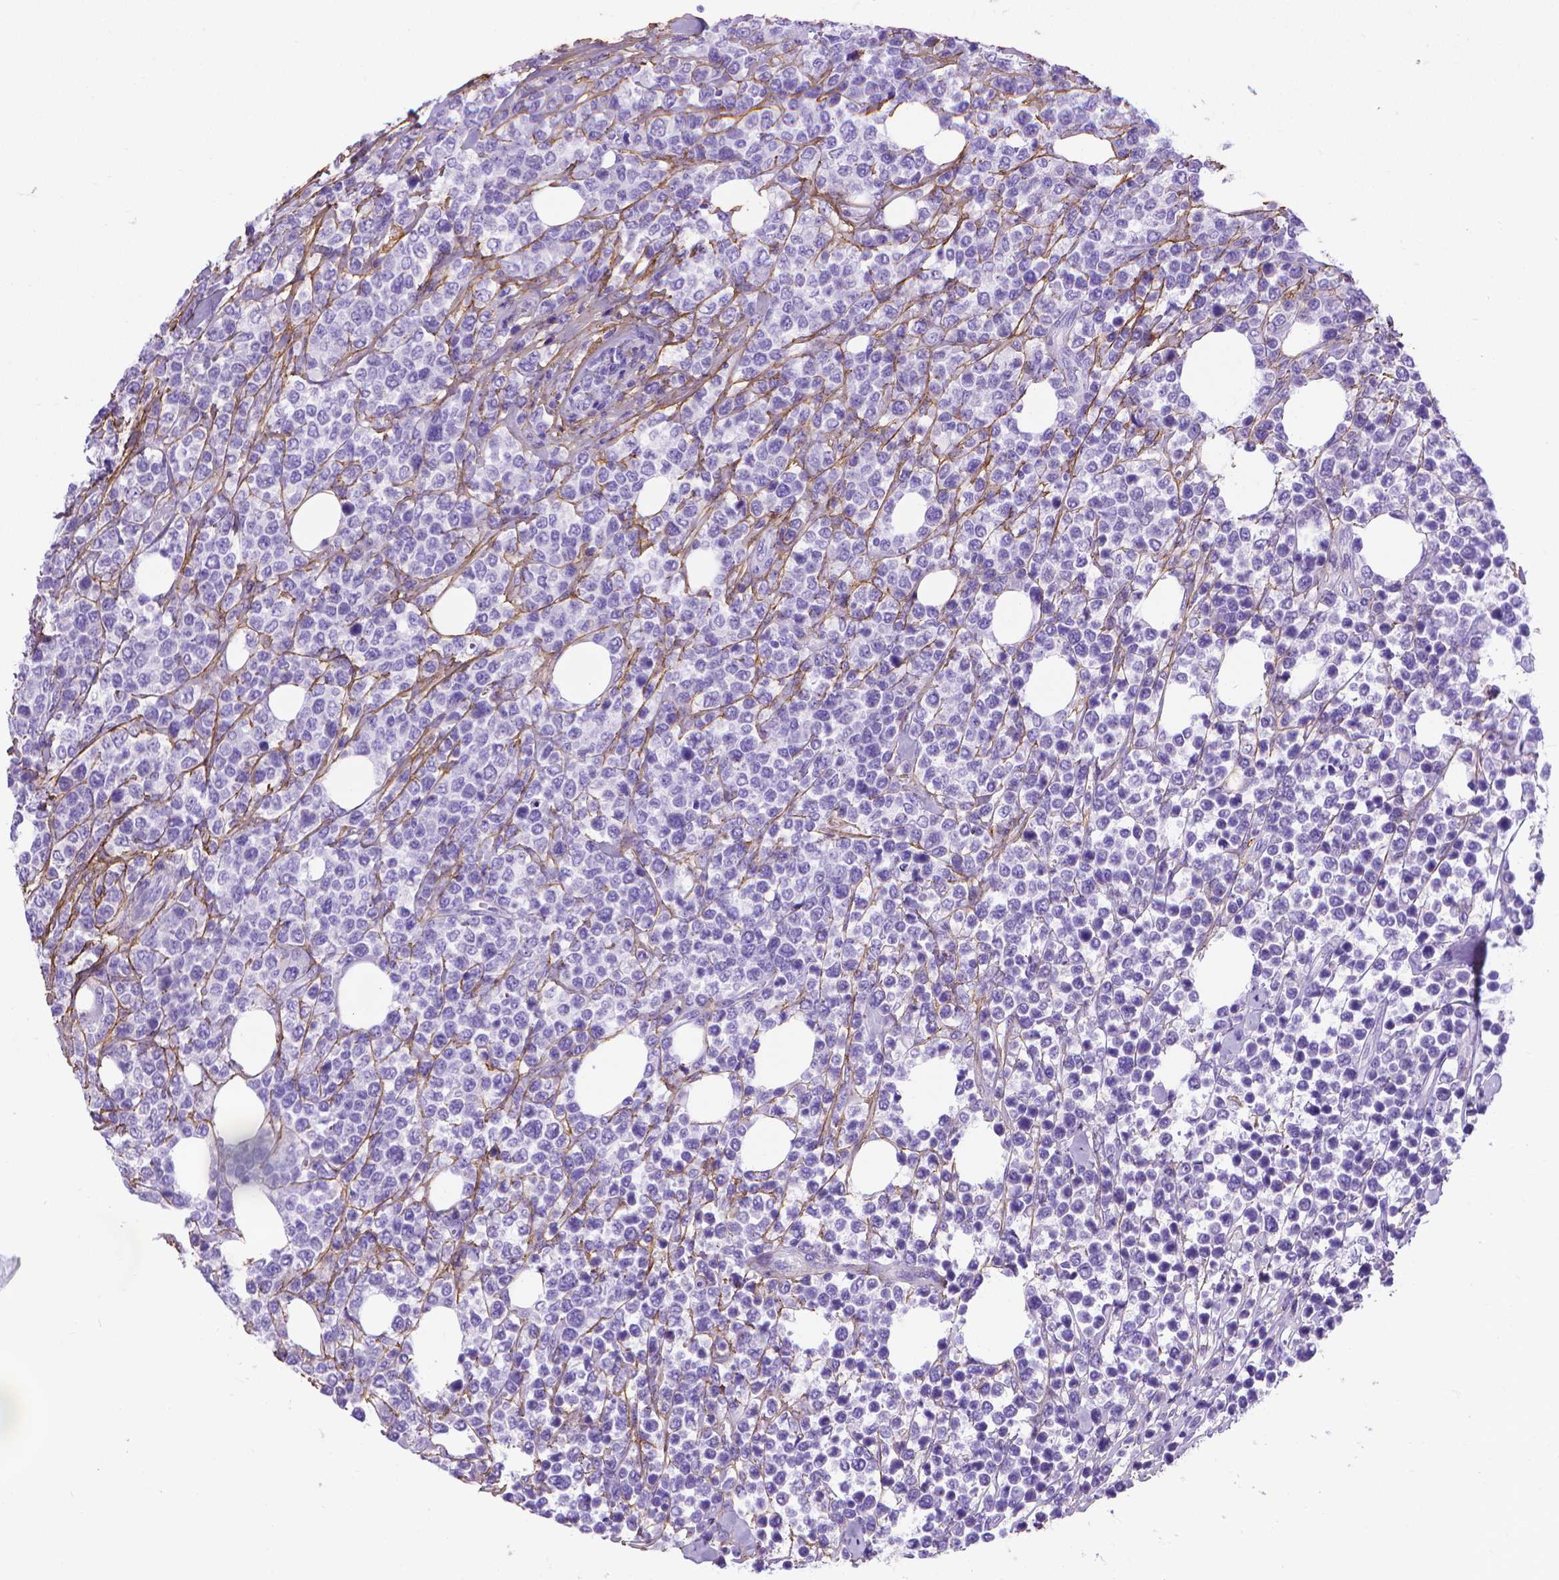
{"staining": {"intensity": "negative", "quantity": "none", "location": "none"}, "tissue": "lymphoma", "cell_type": "Tumor cells", "image_type": "cancer", "snomed": [{"axis": "morphology", "description": "Malignant lymphoma, non-Hodgkin's type, High grade"}, {"axis": "topography", "description": "Soft tissue"}], "caption": "Tumor cells show no significant protein staining in lymphoma. (DAB (3,3'-diaminobenzidine) immunohistochemistry, high magnification).", "gene": "MFAP2", "patient": {"sex": "female", "age": 56}}